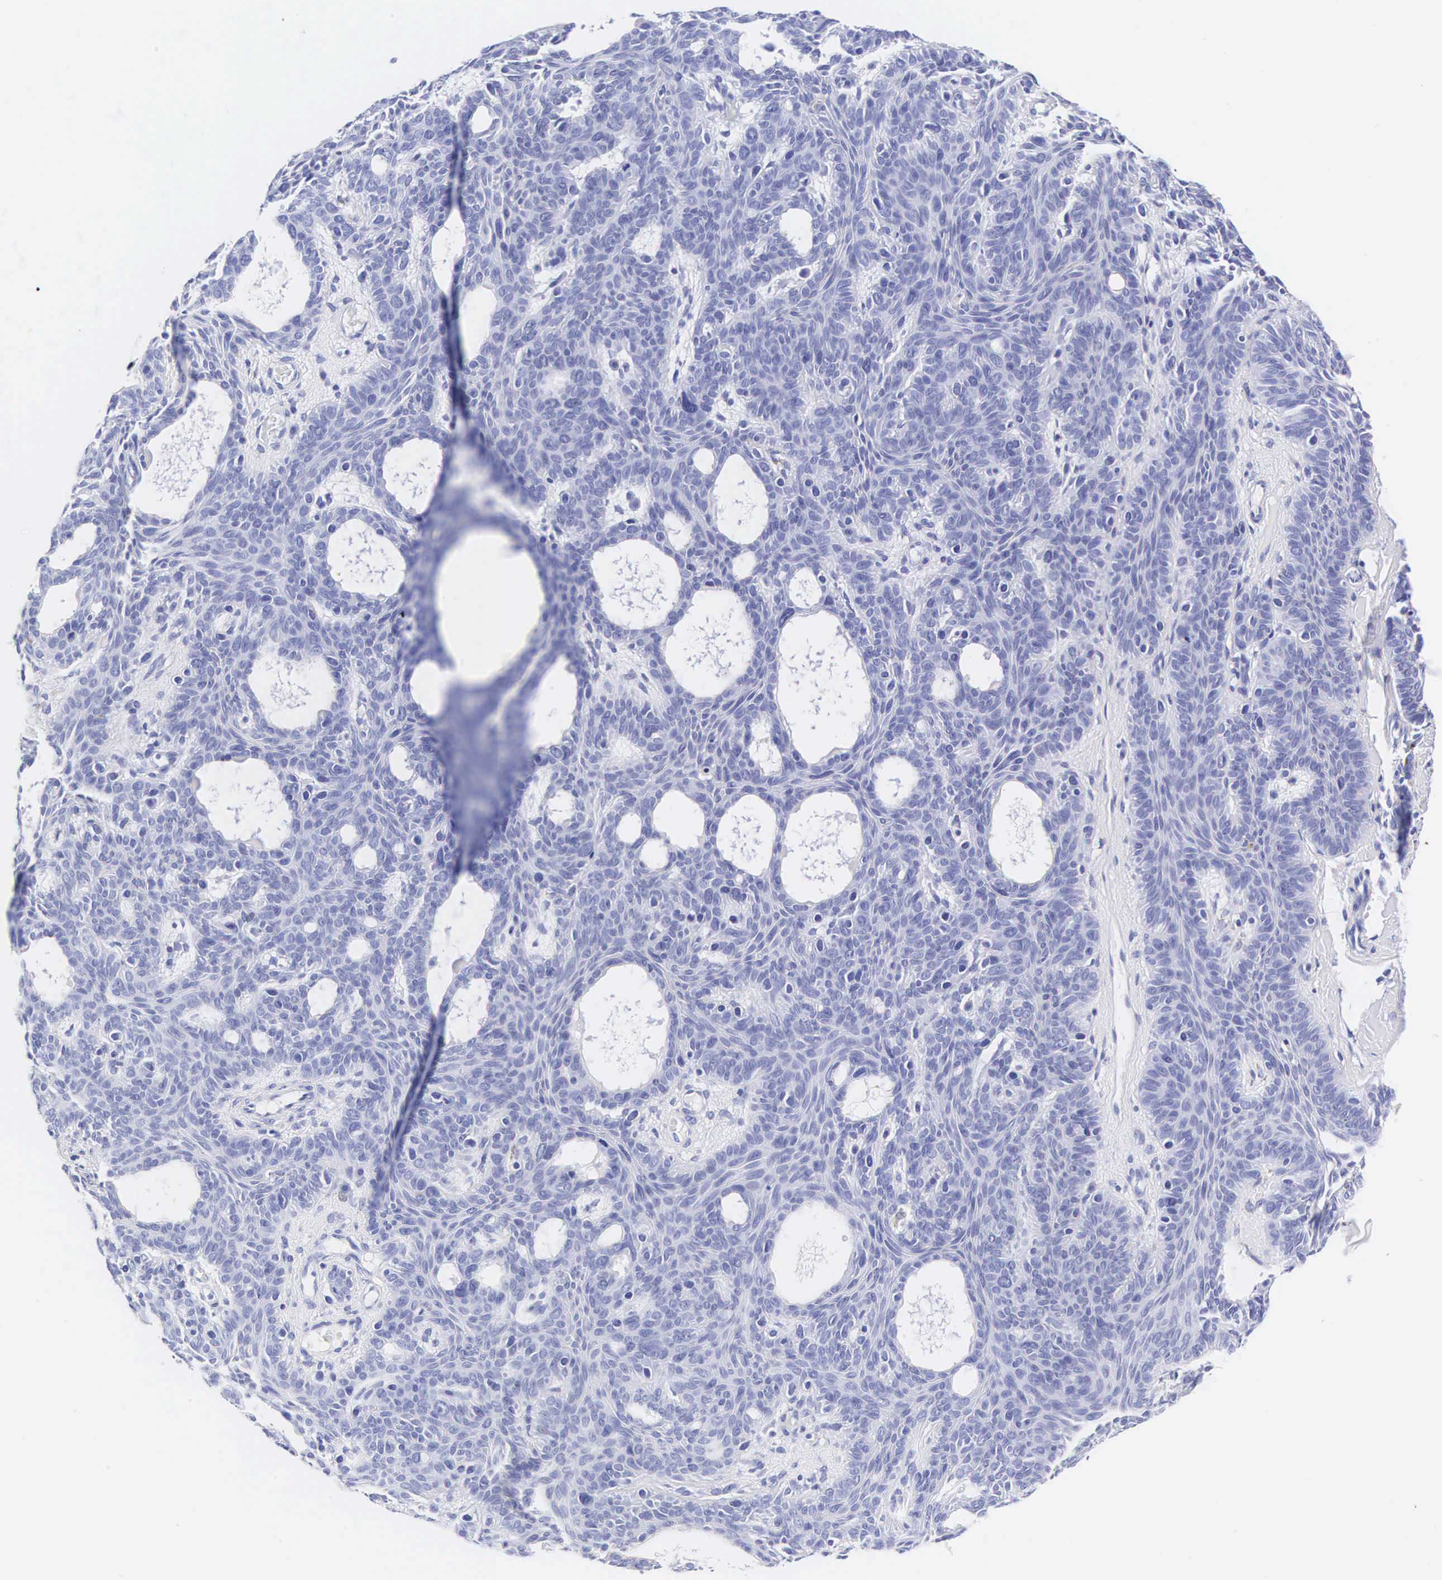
{"staining": {"intensity": "negative", "quantity": "none", "location": "none"}, "tissue": "skin cancer", "cell_type": "Tumor cells", "image_type": "cancer", "snomed": [{"axis": "morphology", "description": "Basal cell carcinoma"}, {"axis": "topography", "description": "Skin"}], "caption": "Protein analysis of basal cell carcinoma (skin) demonstrates no significant positivity in tumor cells. (Brightfield microscopy of DAB (3,3'-diaminobenzidine) immunohistochemistry at high magnification).", "gene": "INS", "patient": {"sex": "male", "age": 44}}